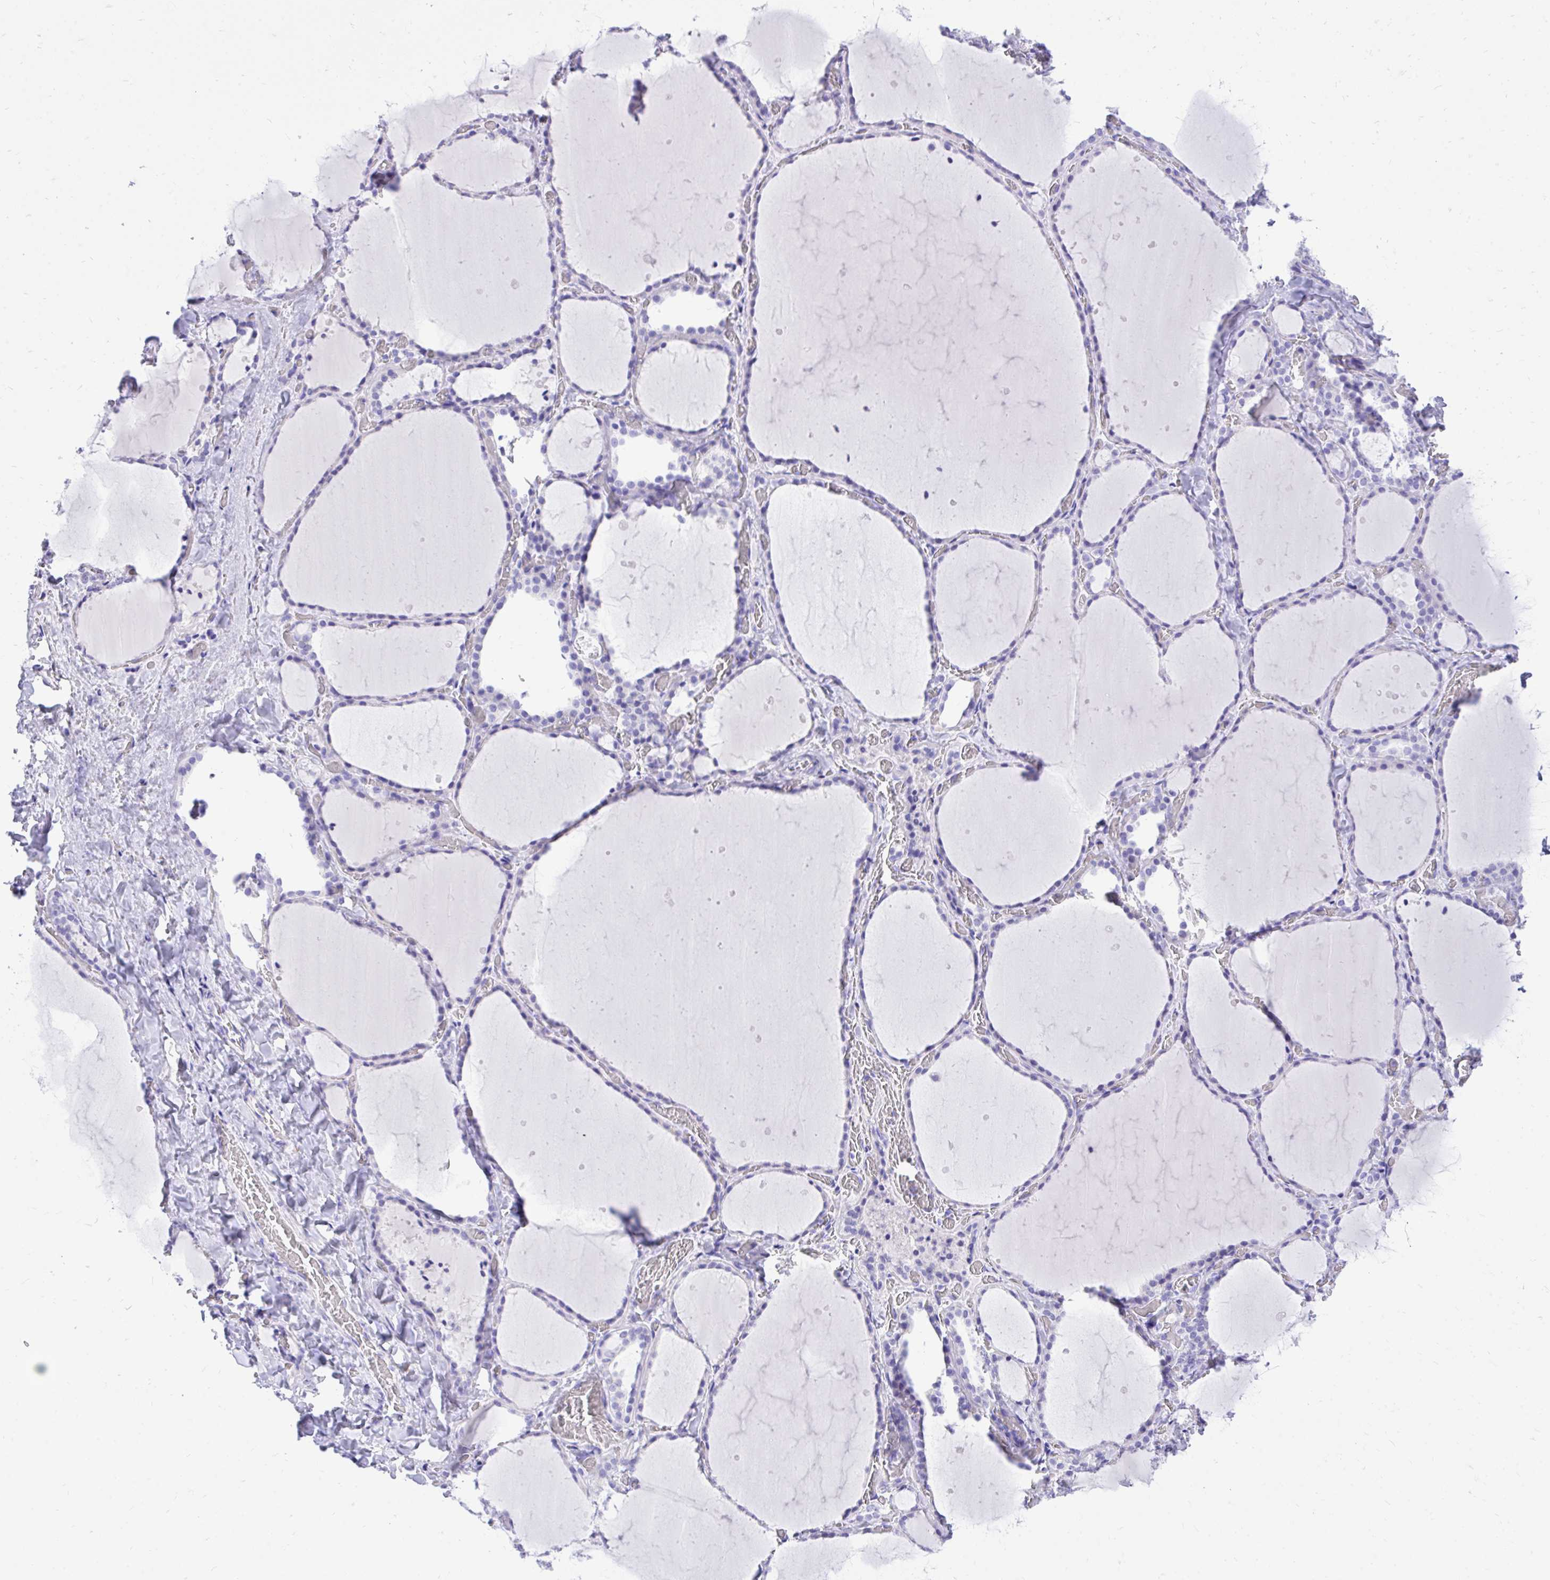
{"staining": {"intensity": "negative", "quantity": "none", "location": "none"}, "tissue": "thyroid gland", "cell_type": "Glandular cells", "image_type": "normal", "snomed": [{"axis": "morphology", "description": "Normal tissue, NOS"}, {"axis": "topography", "description": "Thyroid gland"}], "caption": "An immunohistochemistry photomicrograph of benign thyroid gland is shown. There is no staining in glandular cells of thyroid gland.", "gene": "MON1A", "patient": {"sex": "female", "age": 36}}